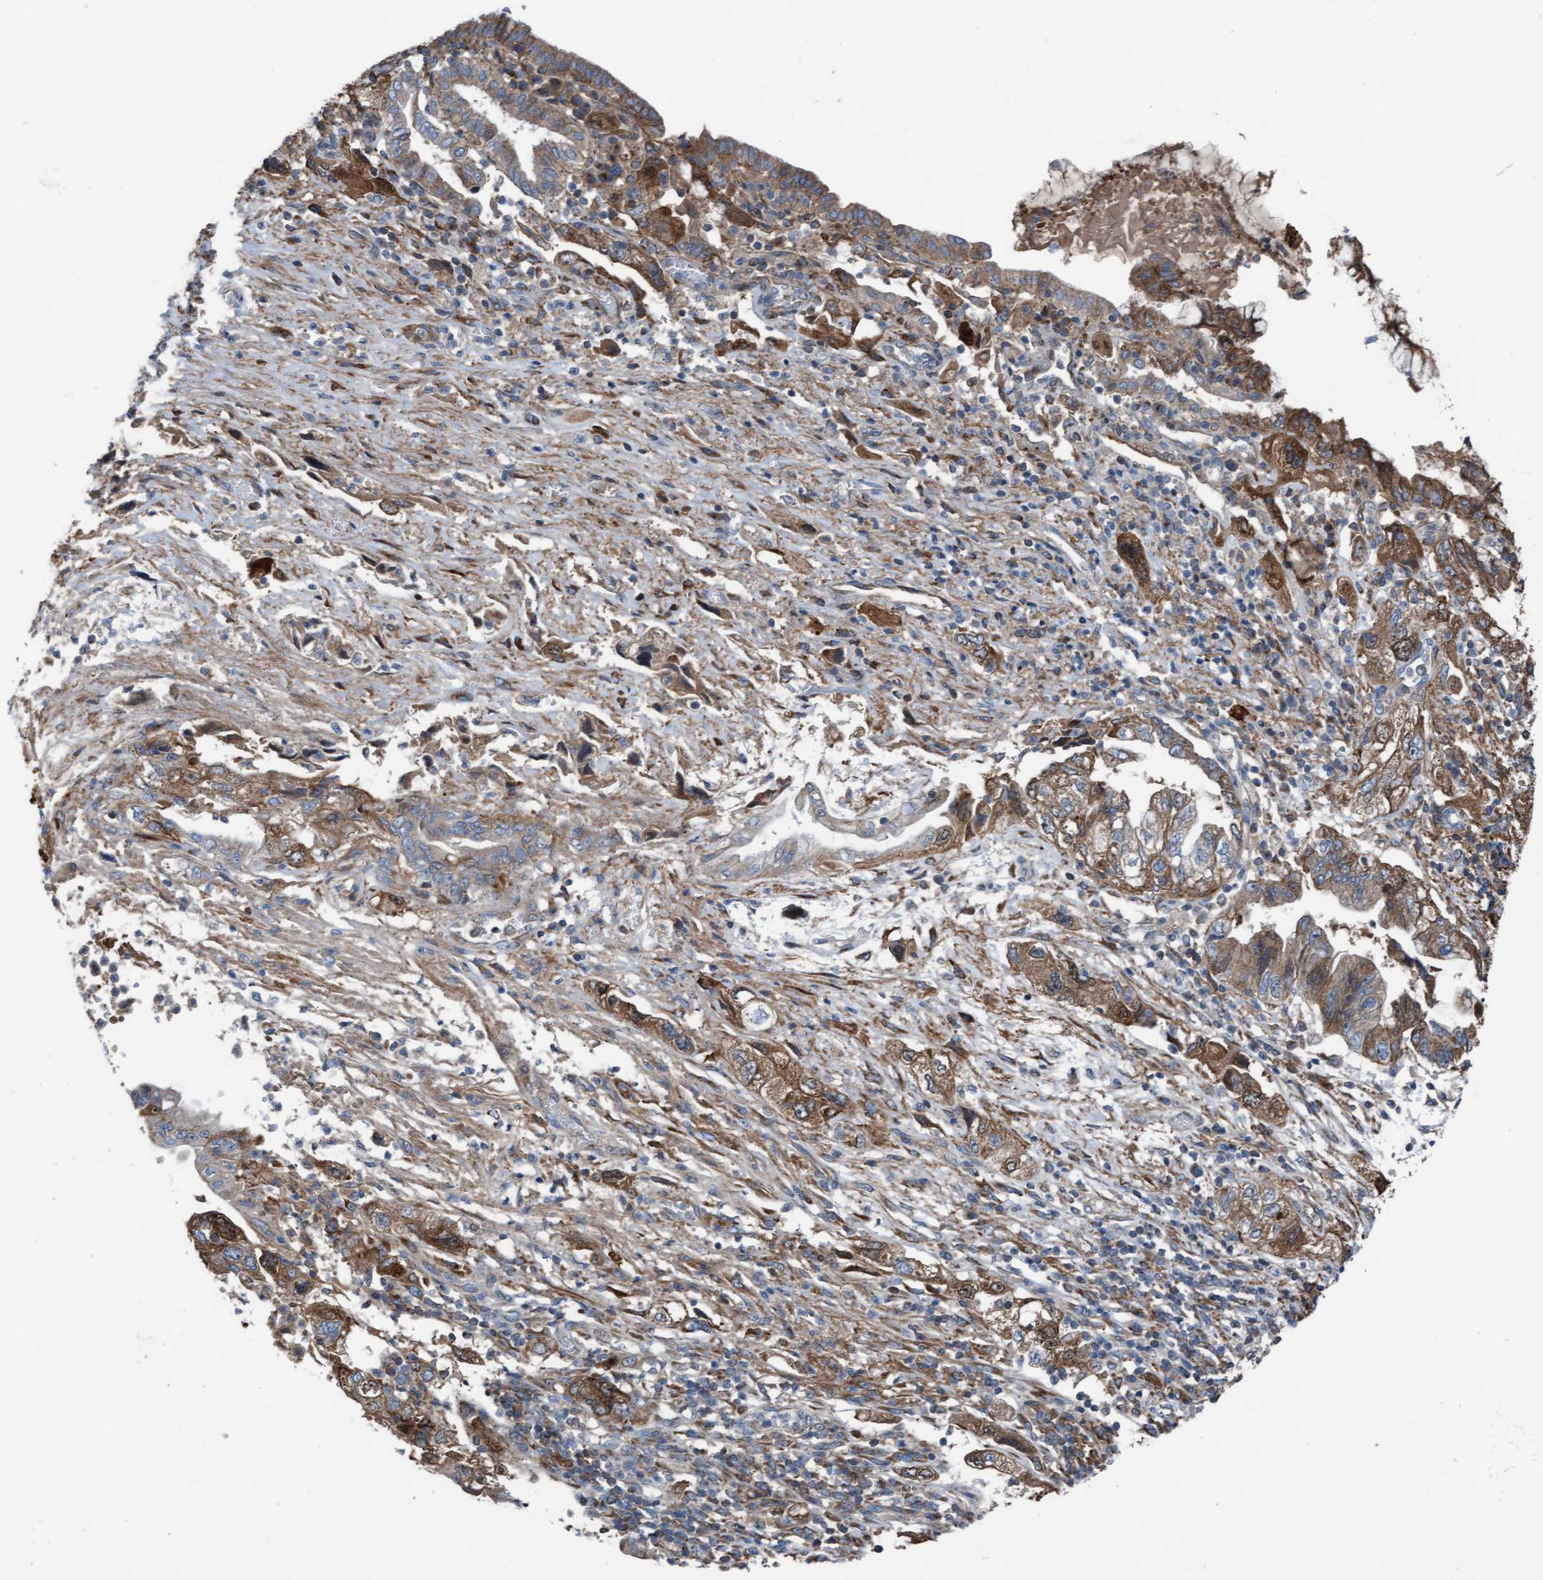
{"staining": {"intensity": "moderate", "quantity": ">75%", "location": "cytoplasmic/membranous"}, "tissue": "pancreatic cancer", "cell_type": "Tumor cells", "image_type": "cancer", "snomed": [{"axis": "morphology", "description": "Adenocarcinoma, NOS"}, {"axis": "topography", "description": "Pancreas"}], "caption": "Human adenocarcinoma (pancreatic) stained with a brown dye displays moderate cytoplasmic/membranous positive expression in approximately >75% of tumor cells.", "gene": "KLHL26", "patient": {"sex": "female", "age": 73}}